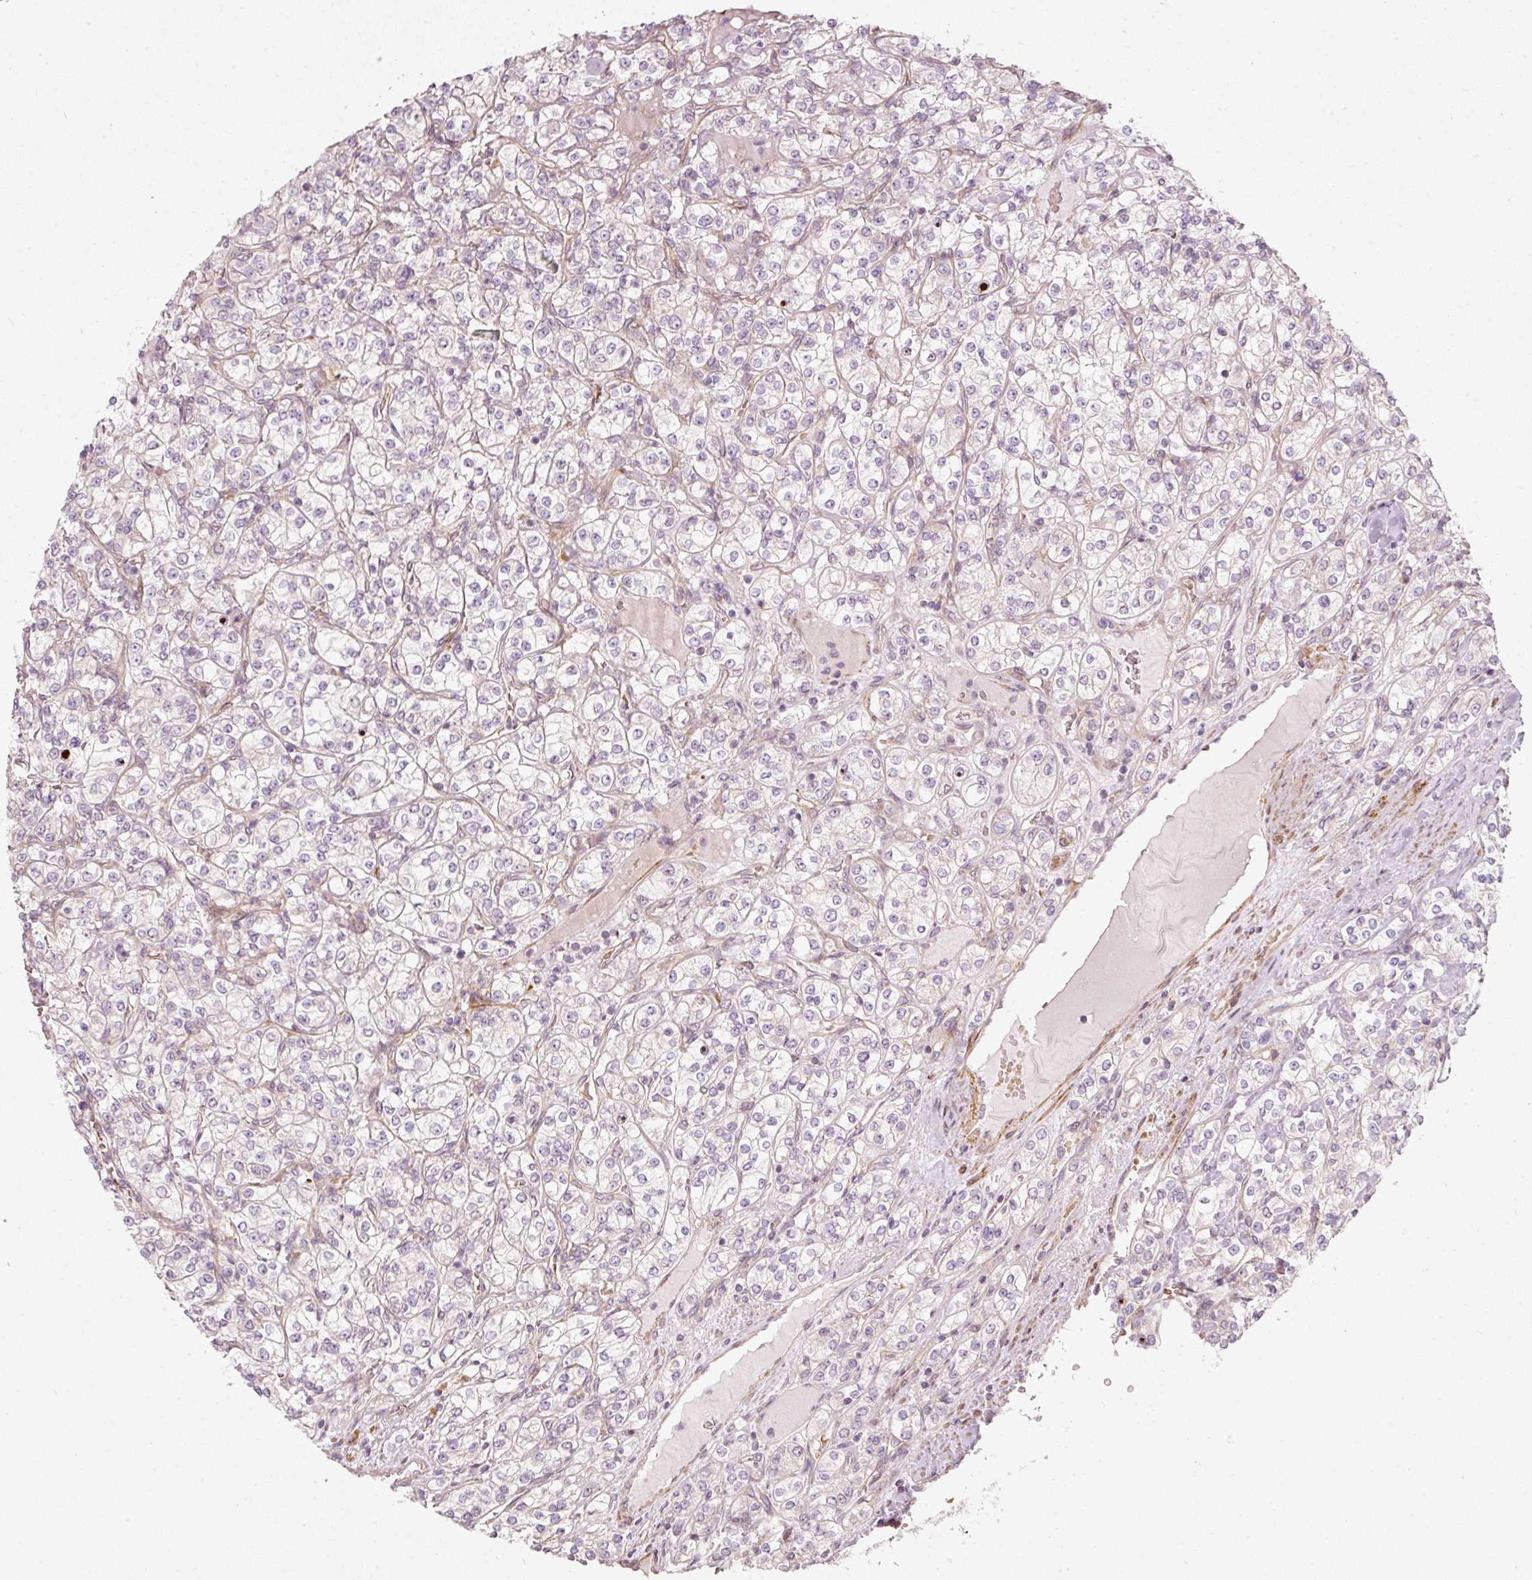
{"staining": {"intensity": "negative", "quantity": "none", "location": "none"}, "tissue": "renal cancer", "cell_type": "Tumor cells", "image_type": "cancer", "snomed": [{"axis": "morphology", "description": "Adenocarcinoma, NOS"}, {"axis": "topography", "description": "Kidney"}], "caption": "Immunohistochemical staining of human renal cancer (adenocarcinoma) reveals no significant expression in tumor cells. (Brightfield microscopy of DAB IHC at high magnification).", "gene": "KCNQ1", "patient": {"sex": "male", "age": 77}}